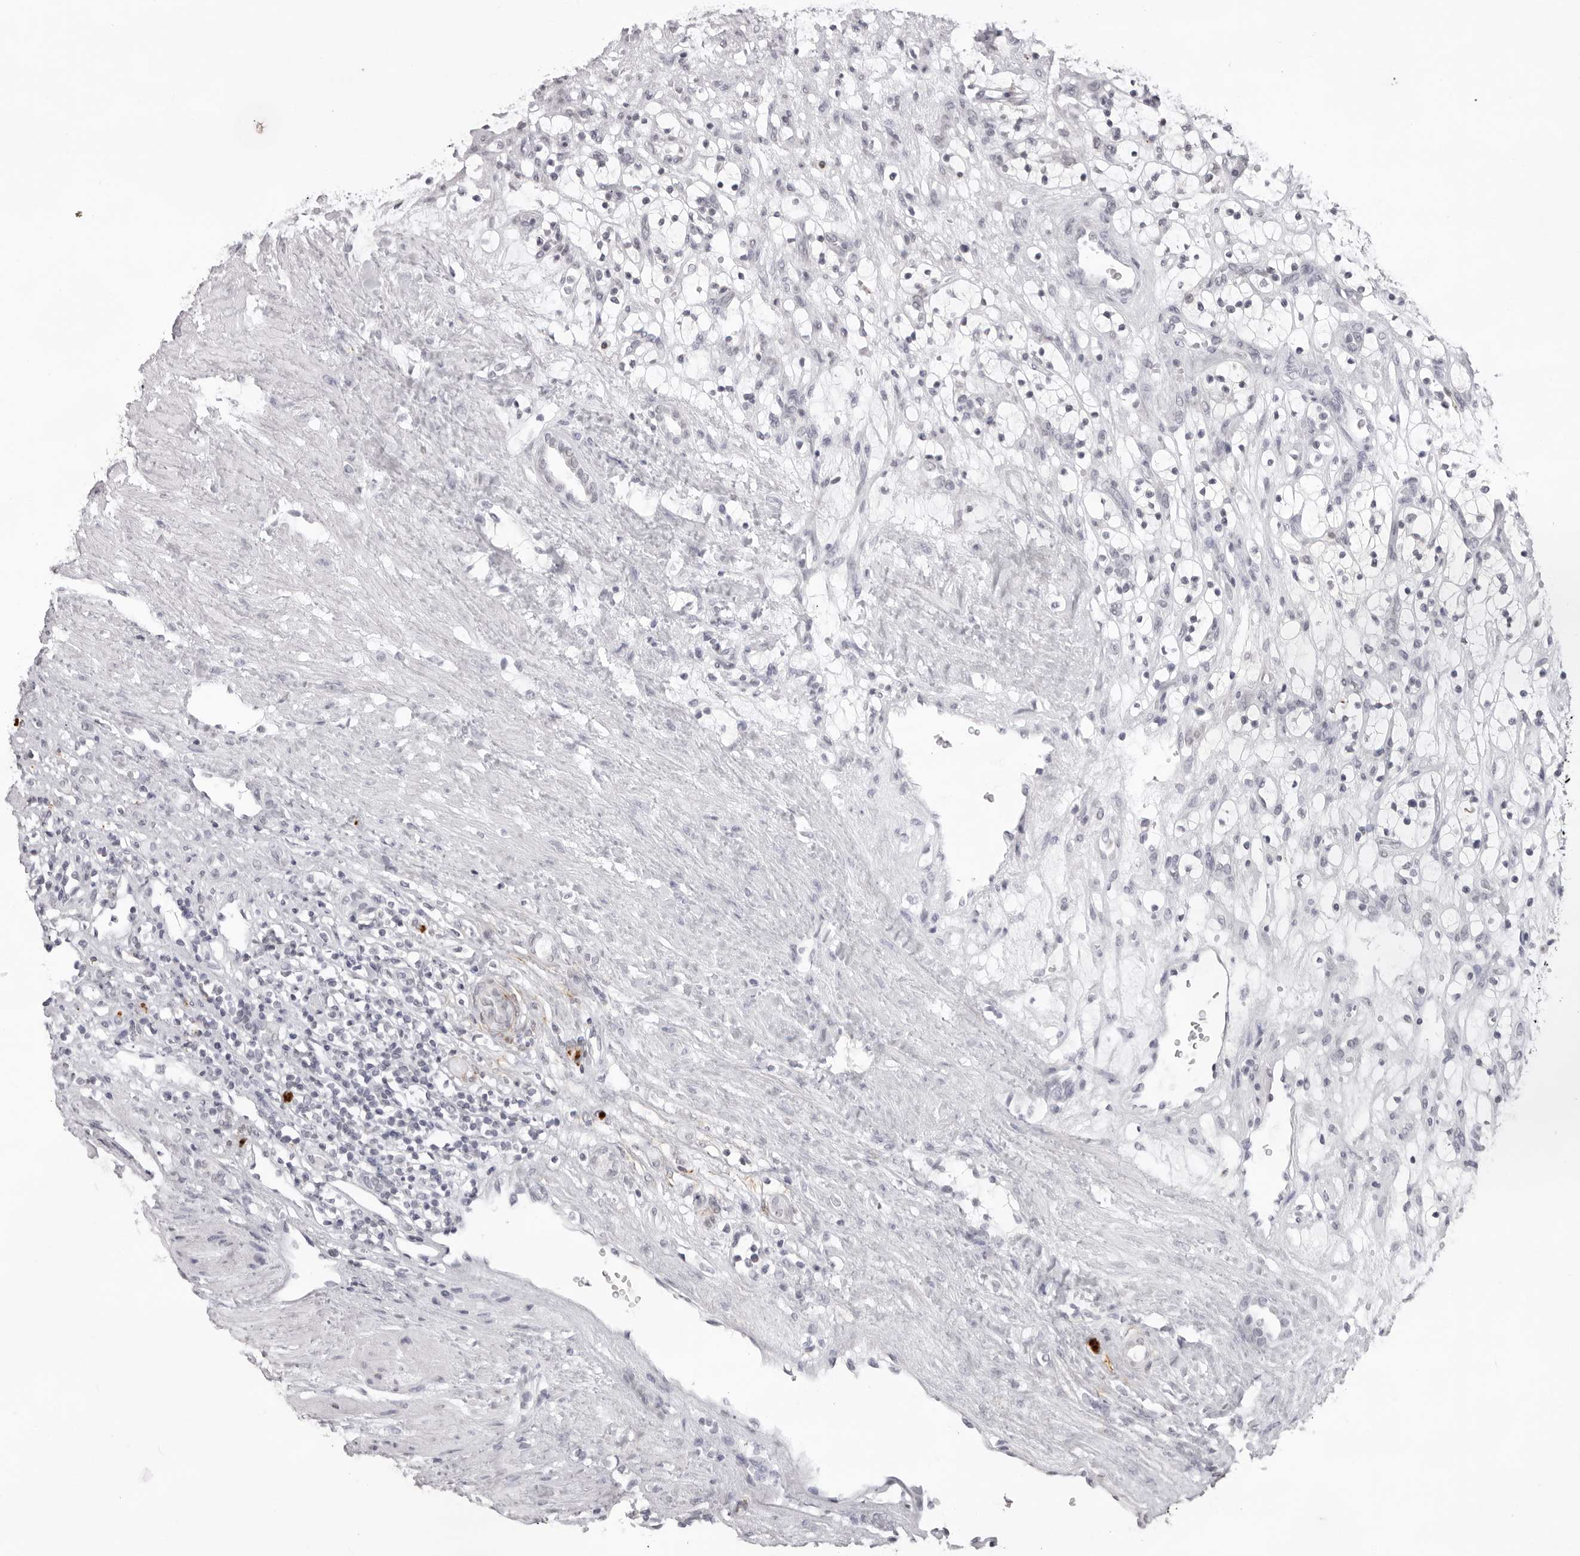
{"staining": {"intensity": "negative", "quantity": "none", "location": "none"}, "tissue": "renal cancer", "cell_type": "Tumor cells", "image_type": "cancer", "snomed": [{"axis": "morphology", "description": "Adenocarcinoma, NOS"}, {"axis": "topography", "description": "Kidney"}], "caption": "A histopathology image of human adenocarcinoma (renal) is negative for staining in tumor cells.", "gene": "NTM", "patient": {"sex": "female", "age": 57}}